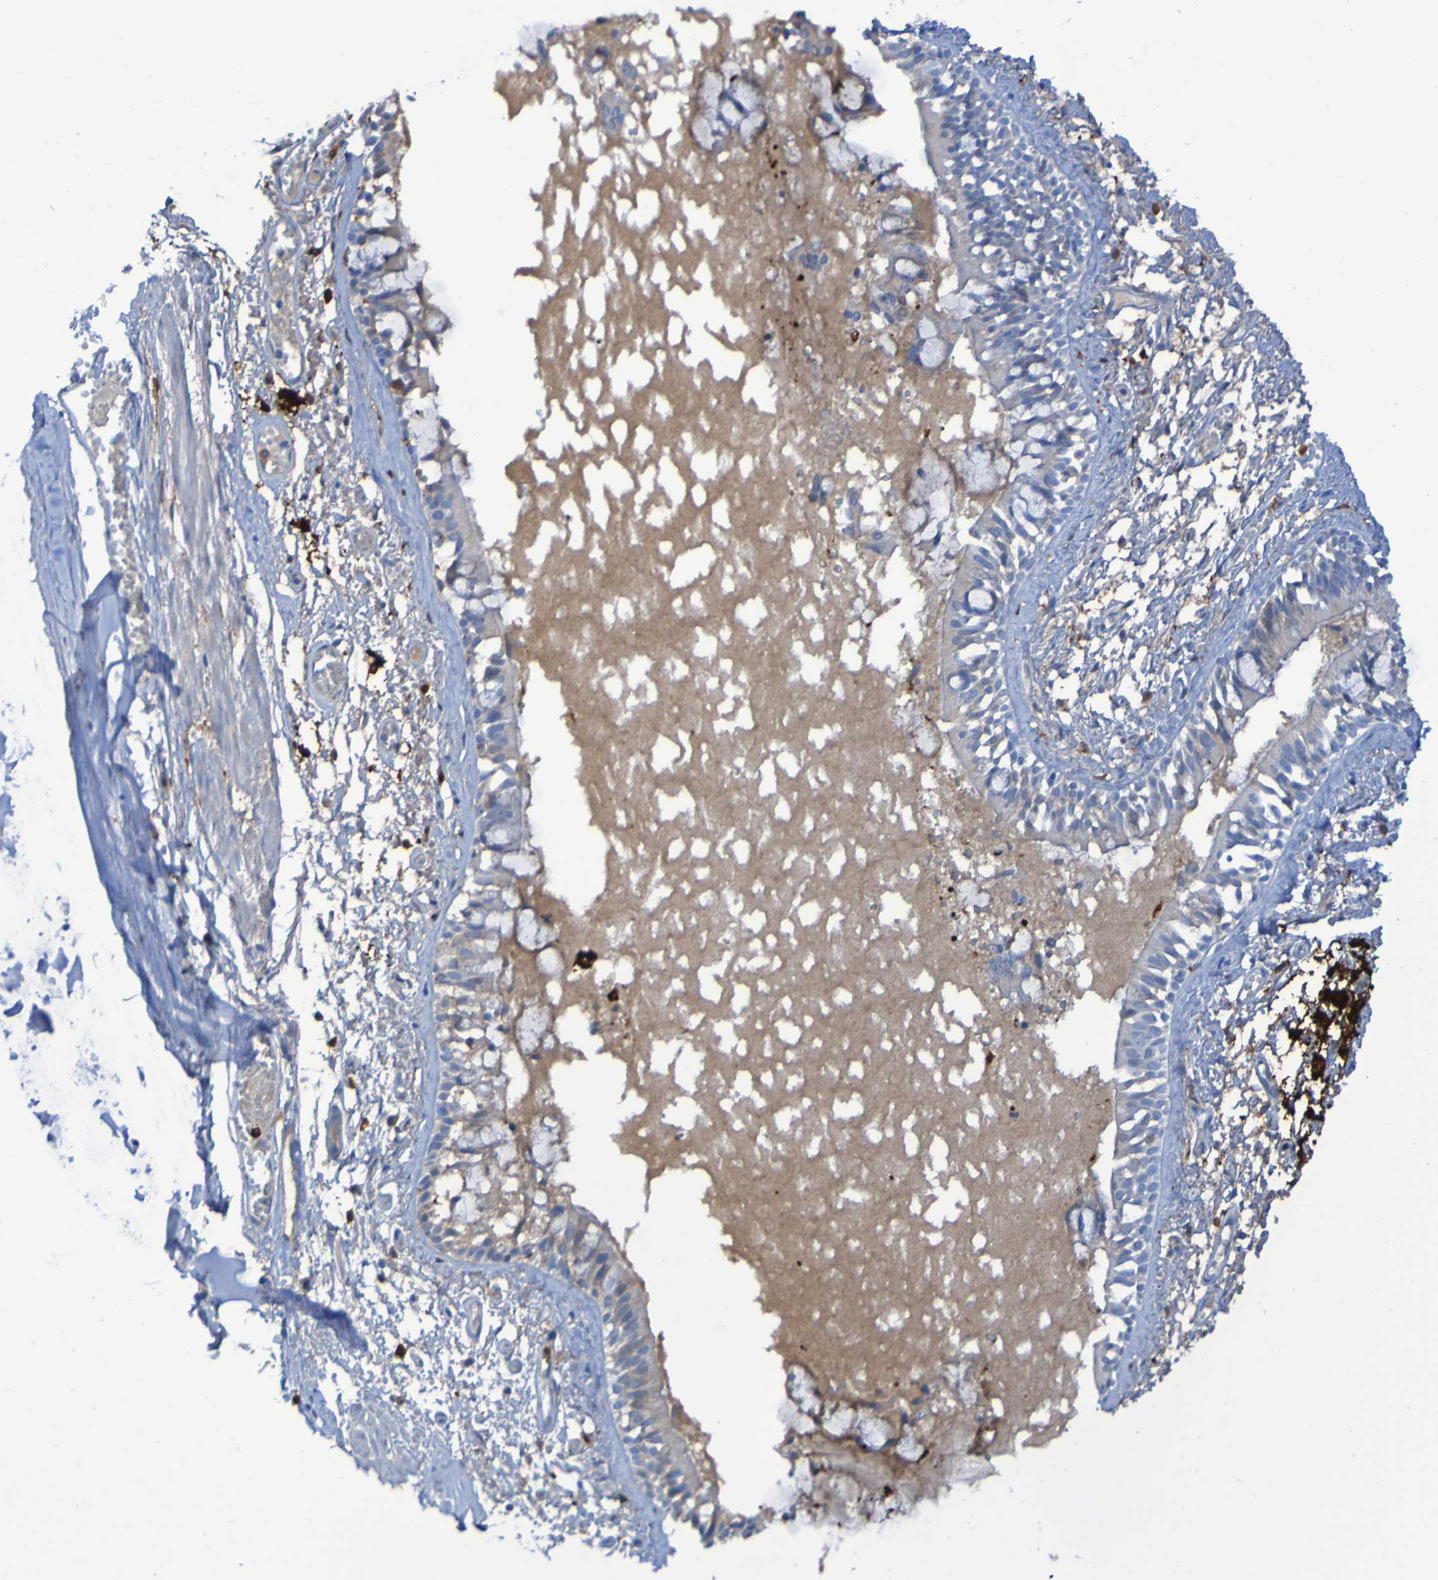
{"staining": {"intensity": "weak", "quantity": ">75%", "location": "cytoplasmic/membranous"}, "tissue": "bronchus", "cell_type": "Respiratory epithelial cells", "image_type": "normal", "snomed": [{"axis": "morphology", "description": "Normal tissue, NOS"}, {"axis": "morphology", "description": "Inflammation, NOS"}, {"axis": "topography", "description": "Cartilage tissue"}, {"axis": "topography", "description": "Lung"}], "caption": "Weak cytoplasmic/membranous positivity for a protein is appreciated in about >75% of respiratory epithelial cells of normal bronchus using immunohistochemistry.", "gene": "MPPE1", "patient": {"sex": "male", "age": 71}}